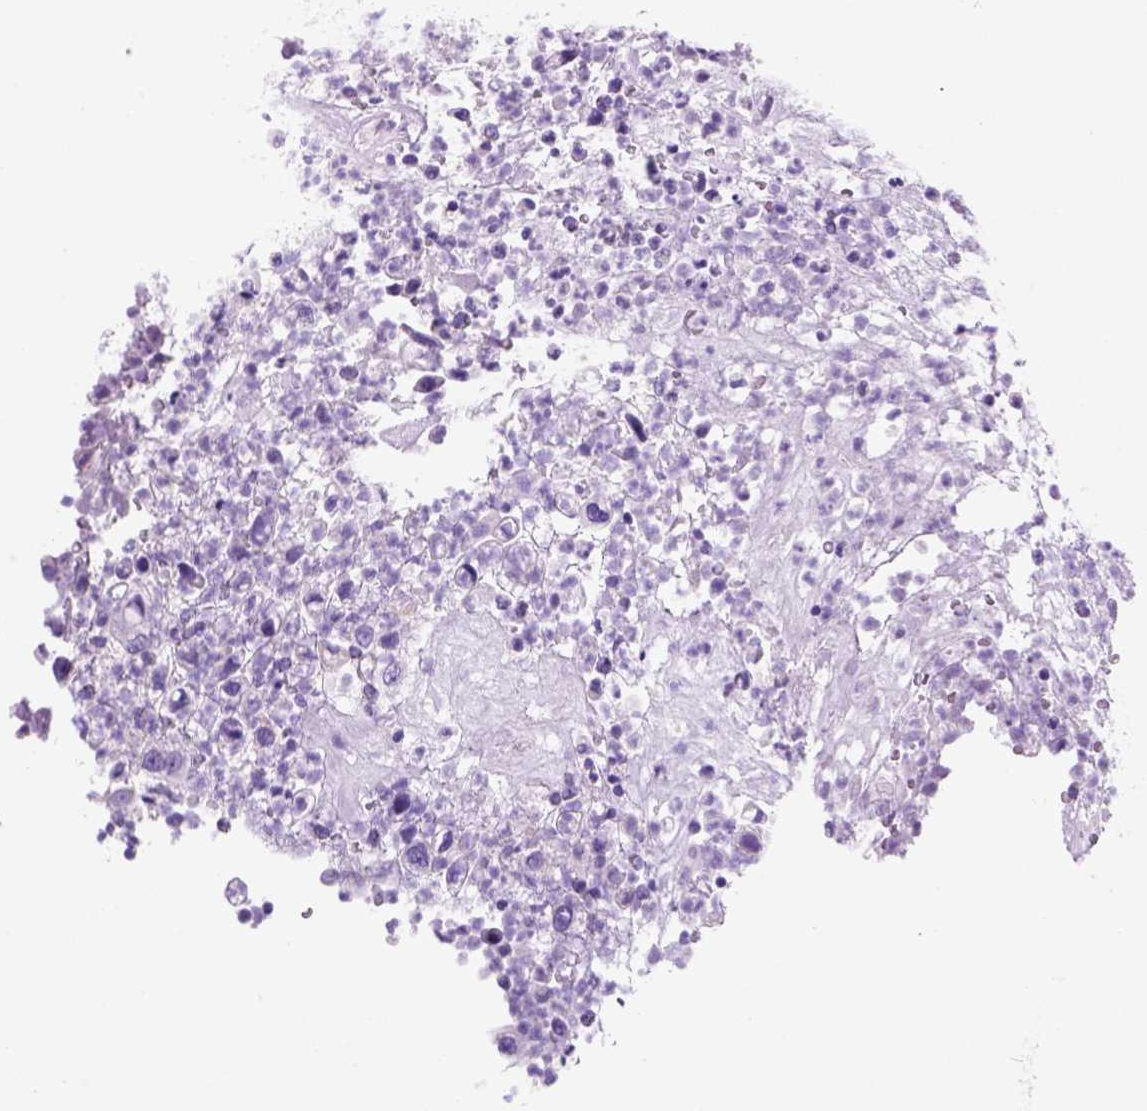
{"staining": {"intensity": "negative", "quantity": "none", "location": "none"}, "tissue": "urothelial cancer", "cell_type": "Tumor cells", "image_type": "cancer", "snomed": [{"axis": "morphology", "description": "Urothelial carcinoma, High grade"}, {"axis": "topography", "description": "Urinary bladder"}], "caption": "Immunohistochemistry of human urothelial cancer shows no expression in tumor cells. (Brightfield microscopy of DAB (3,3'-diaminobenzidine) immunohistochemistry (IHC) at high magnification).", "gene": "HHIPL2", "patient": {"sex": "female", "age": 60}}